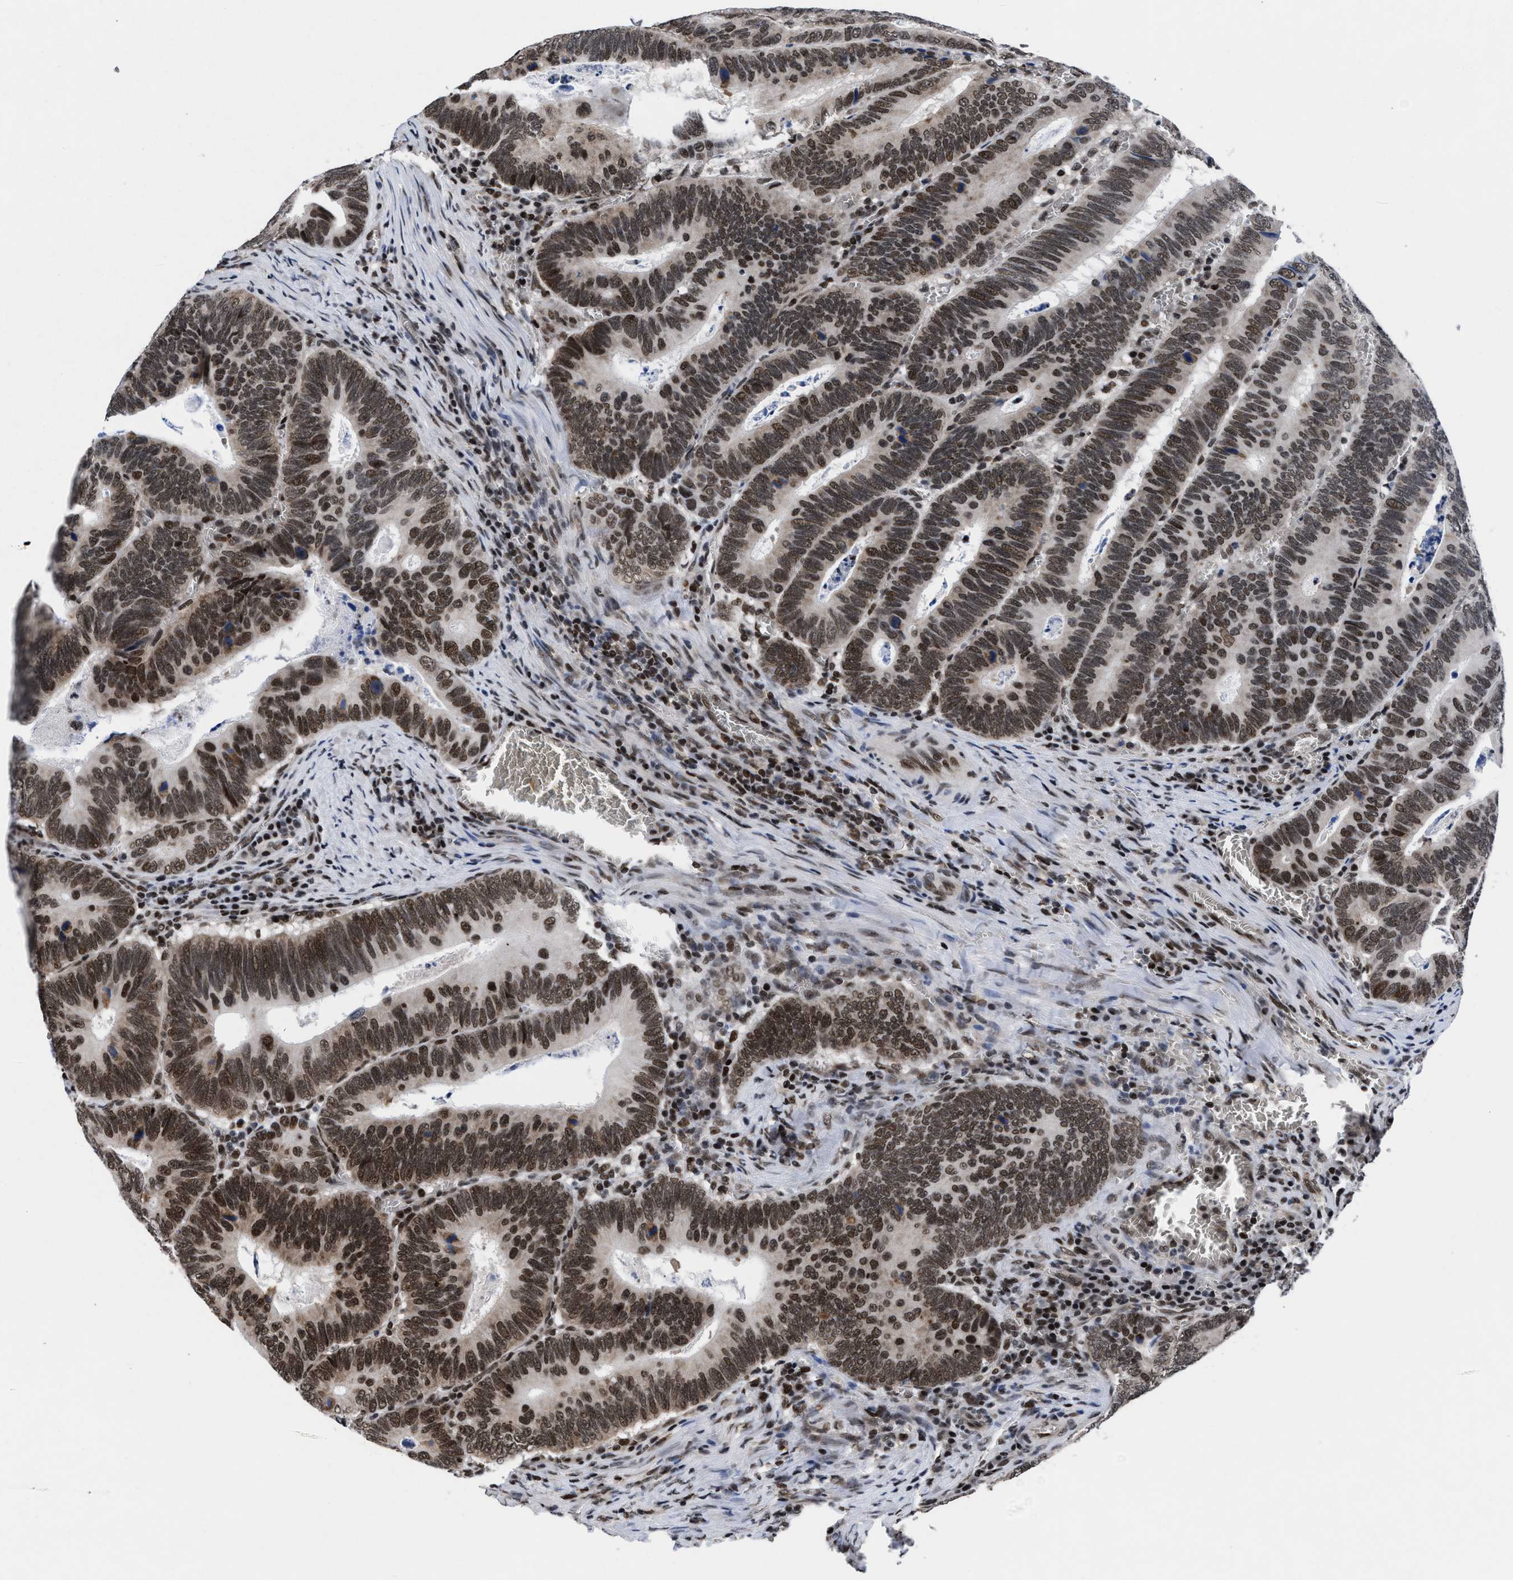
{"staining": {"intensity": "moderate", "quantity": ">75%", "location": "nuclear"}, "tissue": "colorectal cancer", "cell_type": "Tumor cells", "image_type": "cancer", "snomed": [{"axis": "morphology", "description": "Inflammation, NOS"}, {"axis": "morphology", "description": "Adenocarcinoma, NOS"}, {"axis": "topography", "description": "Colon"}], "caption": "Protein expression analysis of human colorectal cancer (adenocarcinoma) reveals moderate nuclear staining in approximately >75% of tumor cells. Nuclei are stained in blue.", "gene": "WDR81", "patient": {"sex": "male", "age": 72}}